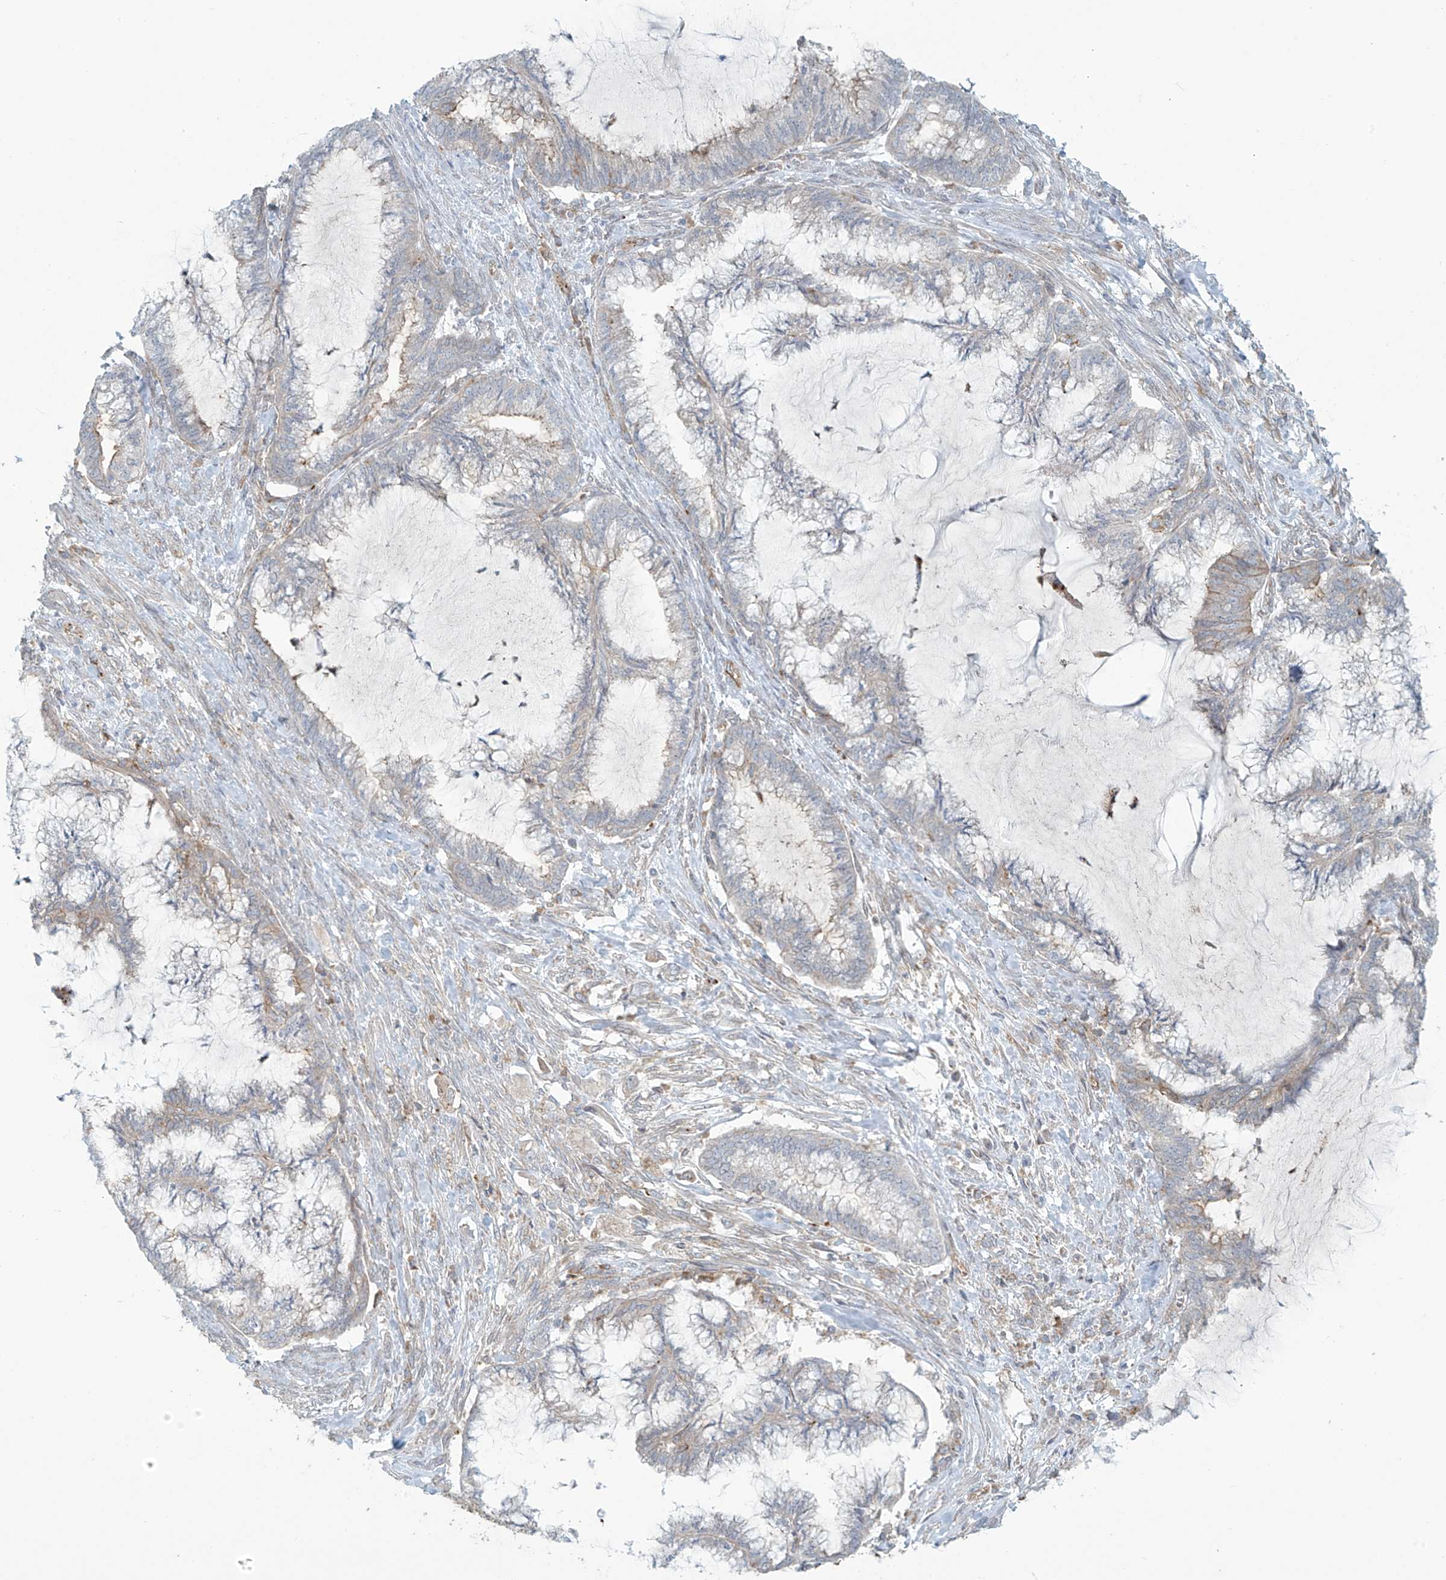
{"staining": {"intensity": "negative", "quantity": "none", "location": "none"}, "tissue": "endometrial cancer", "cell_type": "Tumor cells", "image_type": "cancer", "snomed": [{"axis": "morphology", "description": "Adenocarcinoma, NOS"}, {"axis": "topography", "description": "Endometrium"}], "caption": "Immunohistochemical staining of endometrial cancer (adenocarcinoma) displays no significant staining in tumor cells. (DAB (3,3'-diaminobenzidine) IHC visualized using brightfield microscopy, high magnification).", "gene": "LZTS3", "patient": {"sex": "female", "age": 86}}